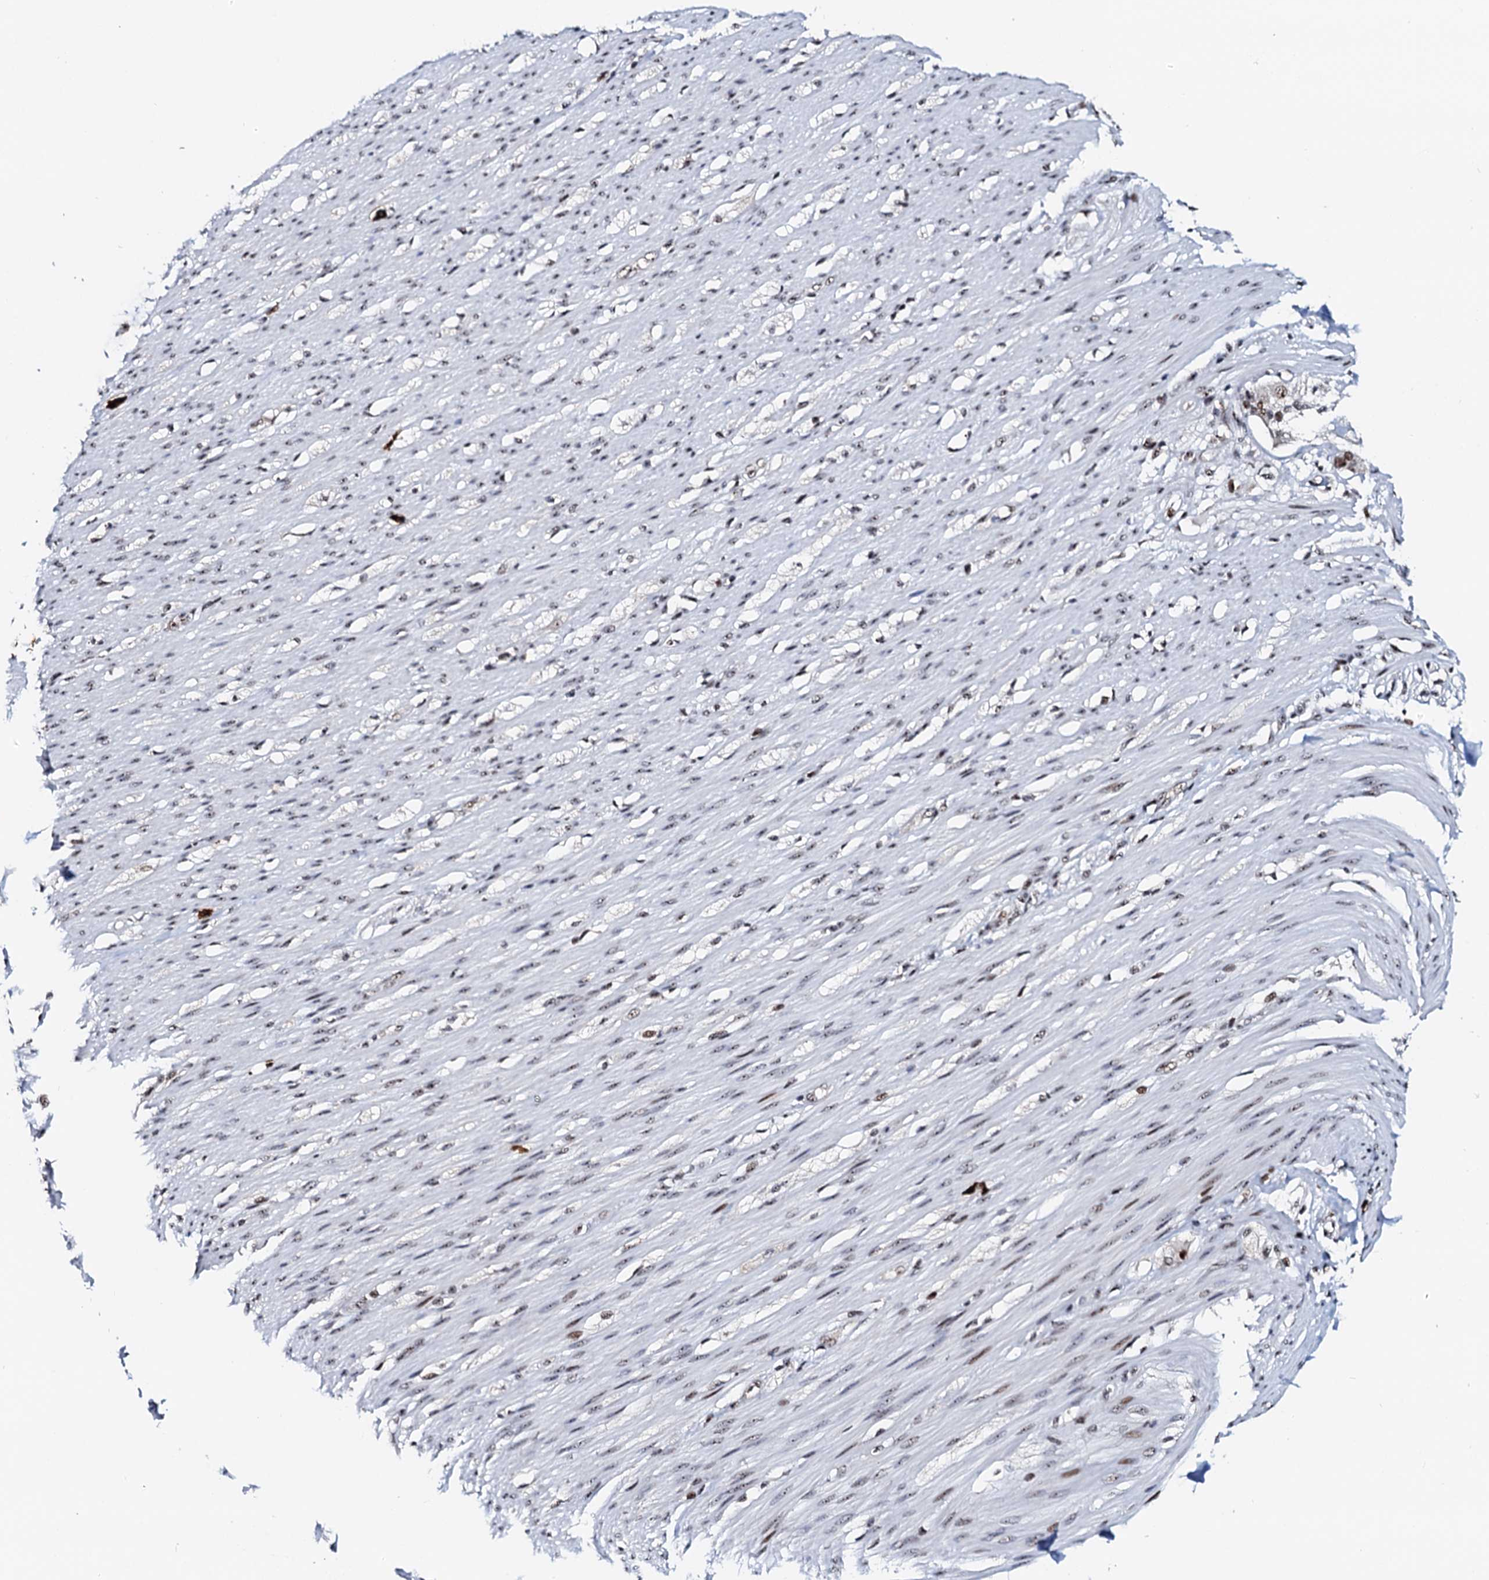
{"staining": {"intensity": "weak", "quantity": ">75%", "location": "nuclear"}, "tissue": "smooth muscle", "cell_type": "Smooth muscle cells", "image_type": "normal", "snomed": [{"axis": "morphology", "description": "Normal tissue, NOS"}, {"axis": "morphology", "description": "Adenocarcinoma, NOS"}, {"axis": "topography", "description": "Colon"}, {"axis": "topography", "description": "Peripheral nerve tissue"}], "caption": "Protein staining demonstrates weak nuclear positivity in about >75% of smooth muscle cells in unremarkable smooth muscle. The protein is stained brown, and the nuclei are stained in blue (DAB (3,3'-diaminobenzidine) IHC with brightfield microscopy, high magnification).", "gene": "NEUROG3", "patient": {"sex": "male", "age": 14}}